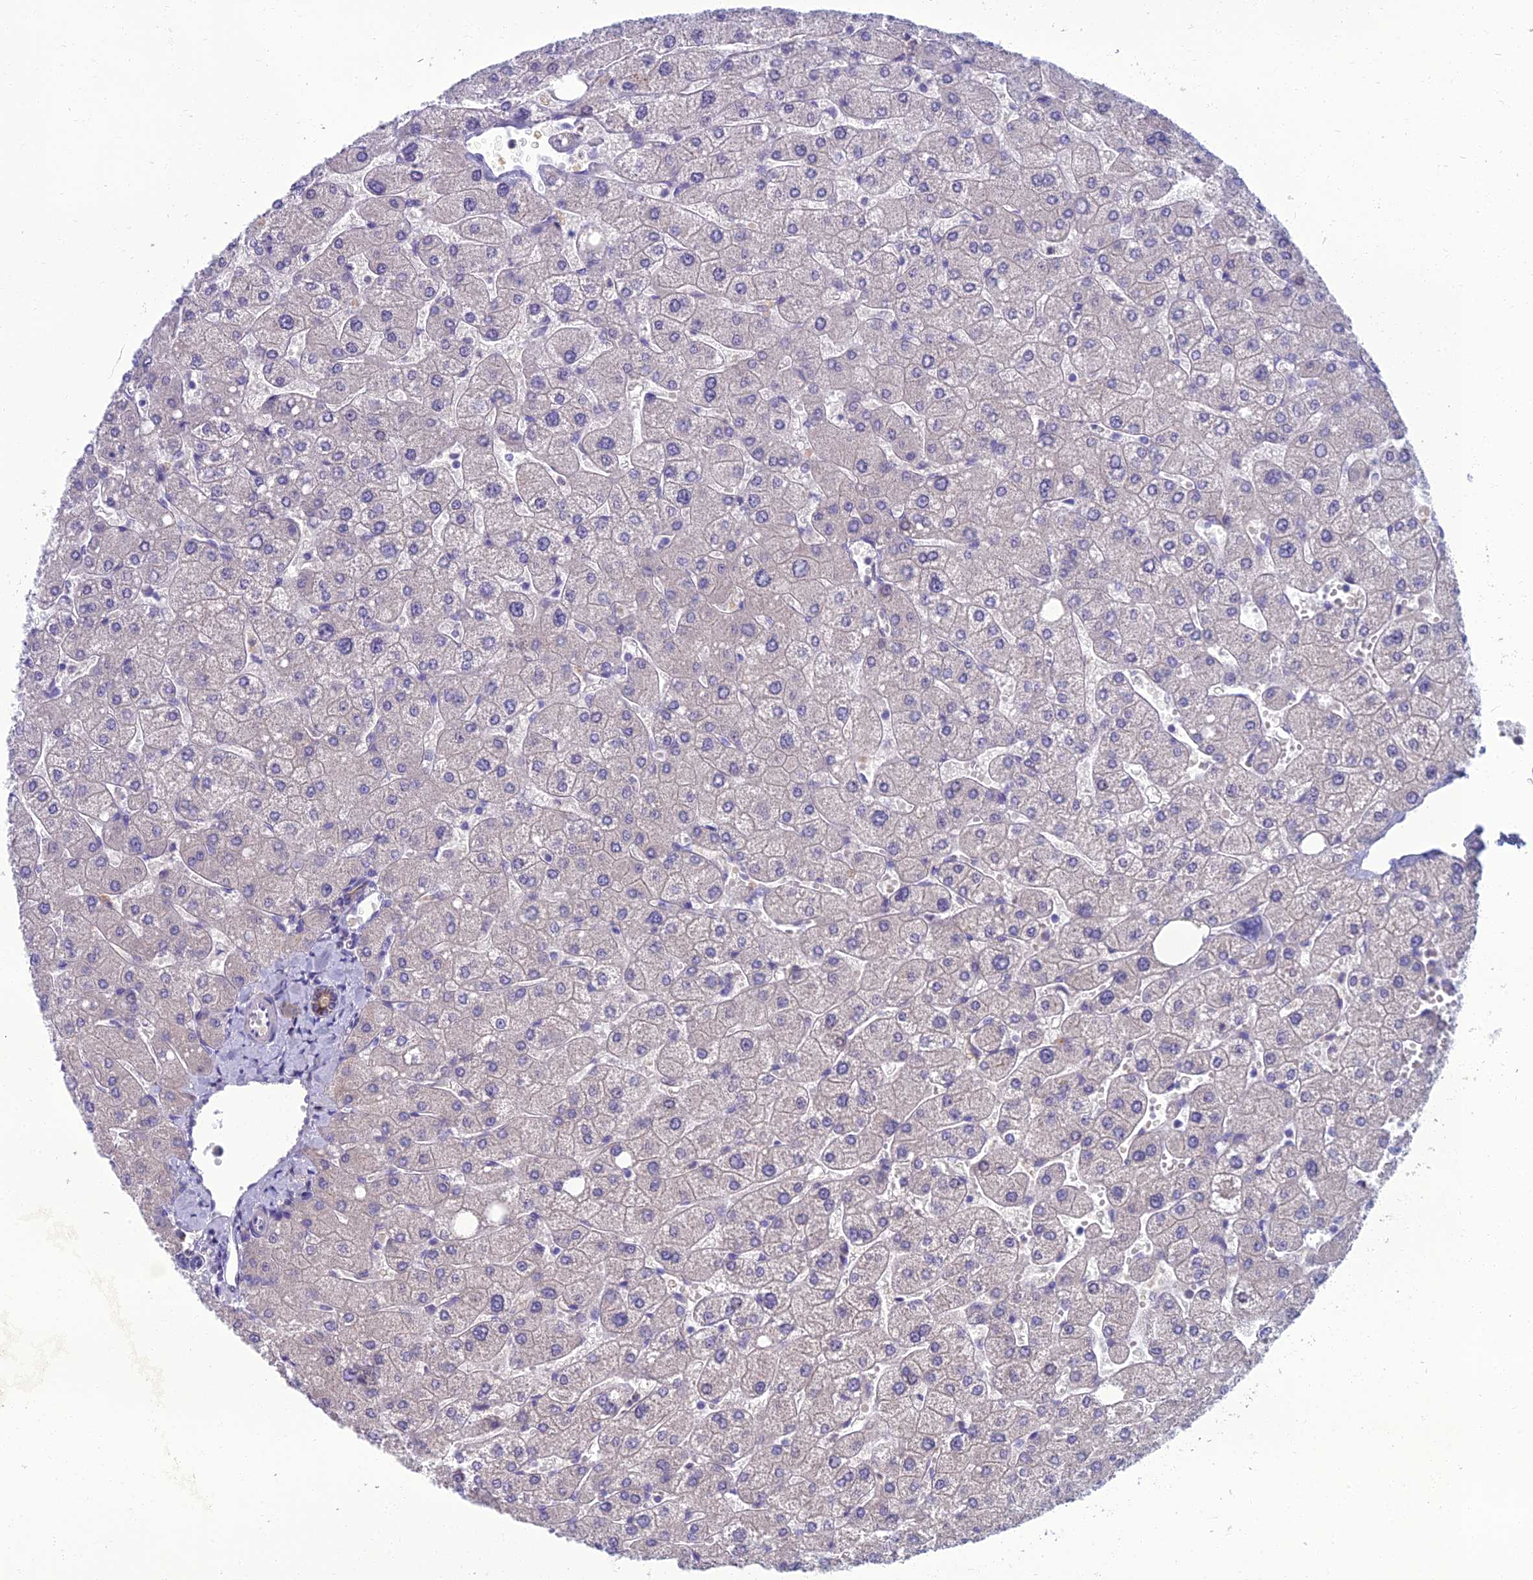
{"staining": {"intensity": "weak", "quantity": ">75%", "location": "cytoplasmic/membranous"}, "tissue": "liver", "cell_type": "Cholangiocytes", "image_type": "normal", "snomed": [{"axis": "morphology", "description": "Normal tissue, NOS"}, {"axis": "topography", "description": "Liver"}], "caption": "DAB immunohistochemical staining of benign human liver exhibits weak cytoplasmic/membranous protein staining in about >75% of cholangiocytes.", "gene": "SPTLC3", "patient": {"sex": "male", "age": 55}}